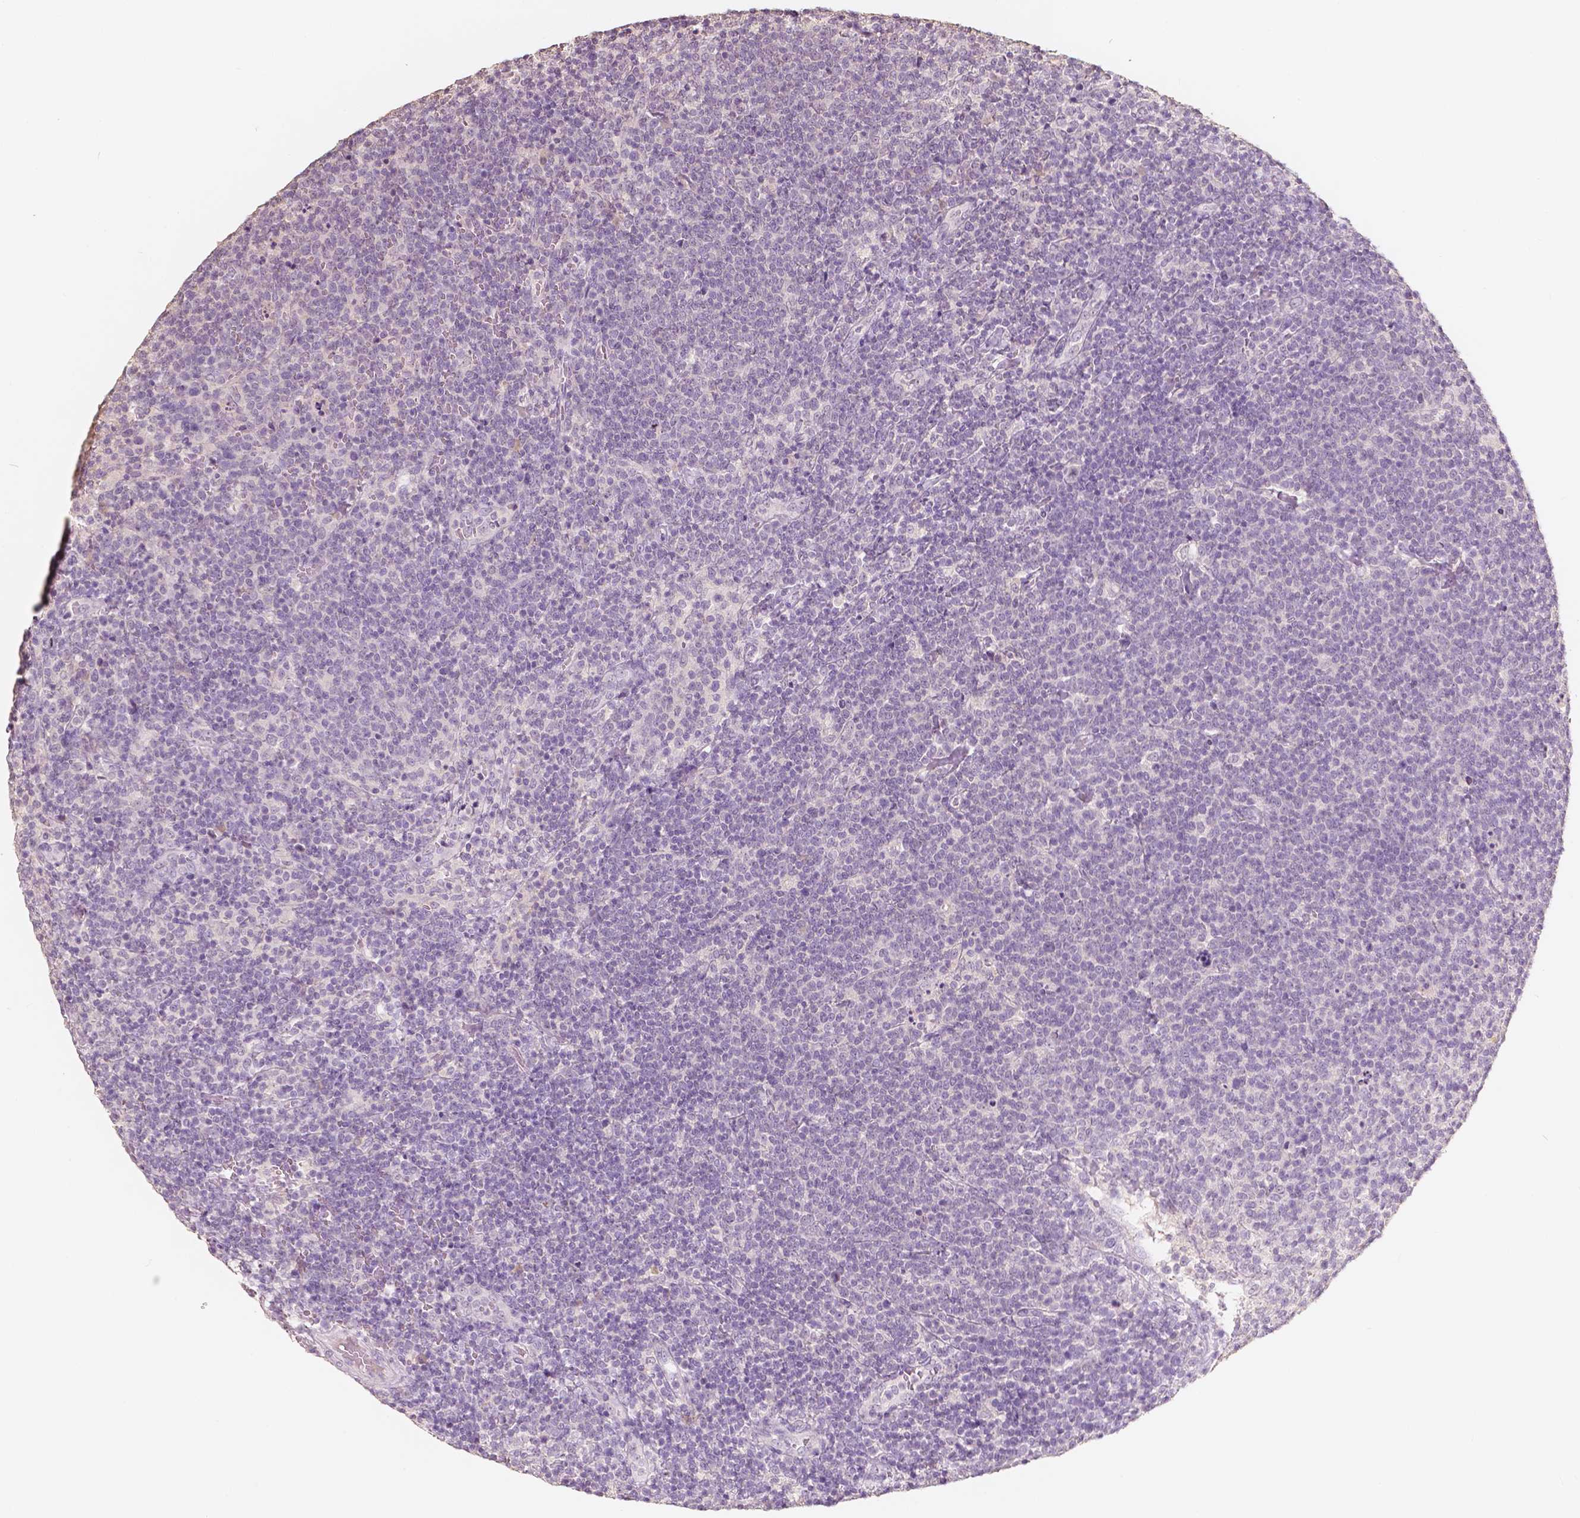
{"staining": {"intensity": "negative", "quantity": "none", "location": "none"}, "tissue": "lymphoma", "cell_type": "Tumor cells", "image_type": "cancer", "snomed": [{"axis": "morphology", "description": "Malignant lymphoma, non-Hodgkin's type, High grade"}, {"axis": "topography", "description": "Lymph node"}], "caption": "High-grade malignant lymphoma, non-Hodgkin's type was stained to show a protein in brown. There is no significant staining in tumor cells. Nuclei are stained in blue.", "gene": "SOX15", "patient": {"sex": "male", "age": 61}}